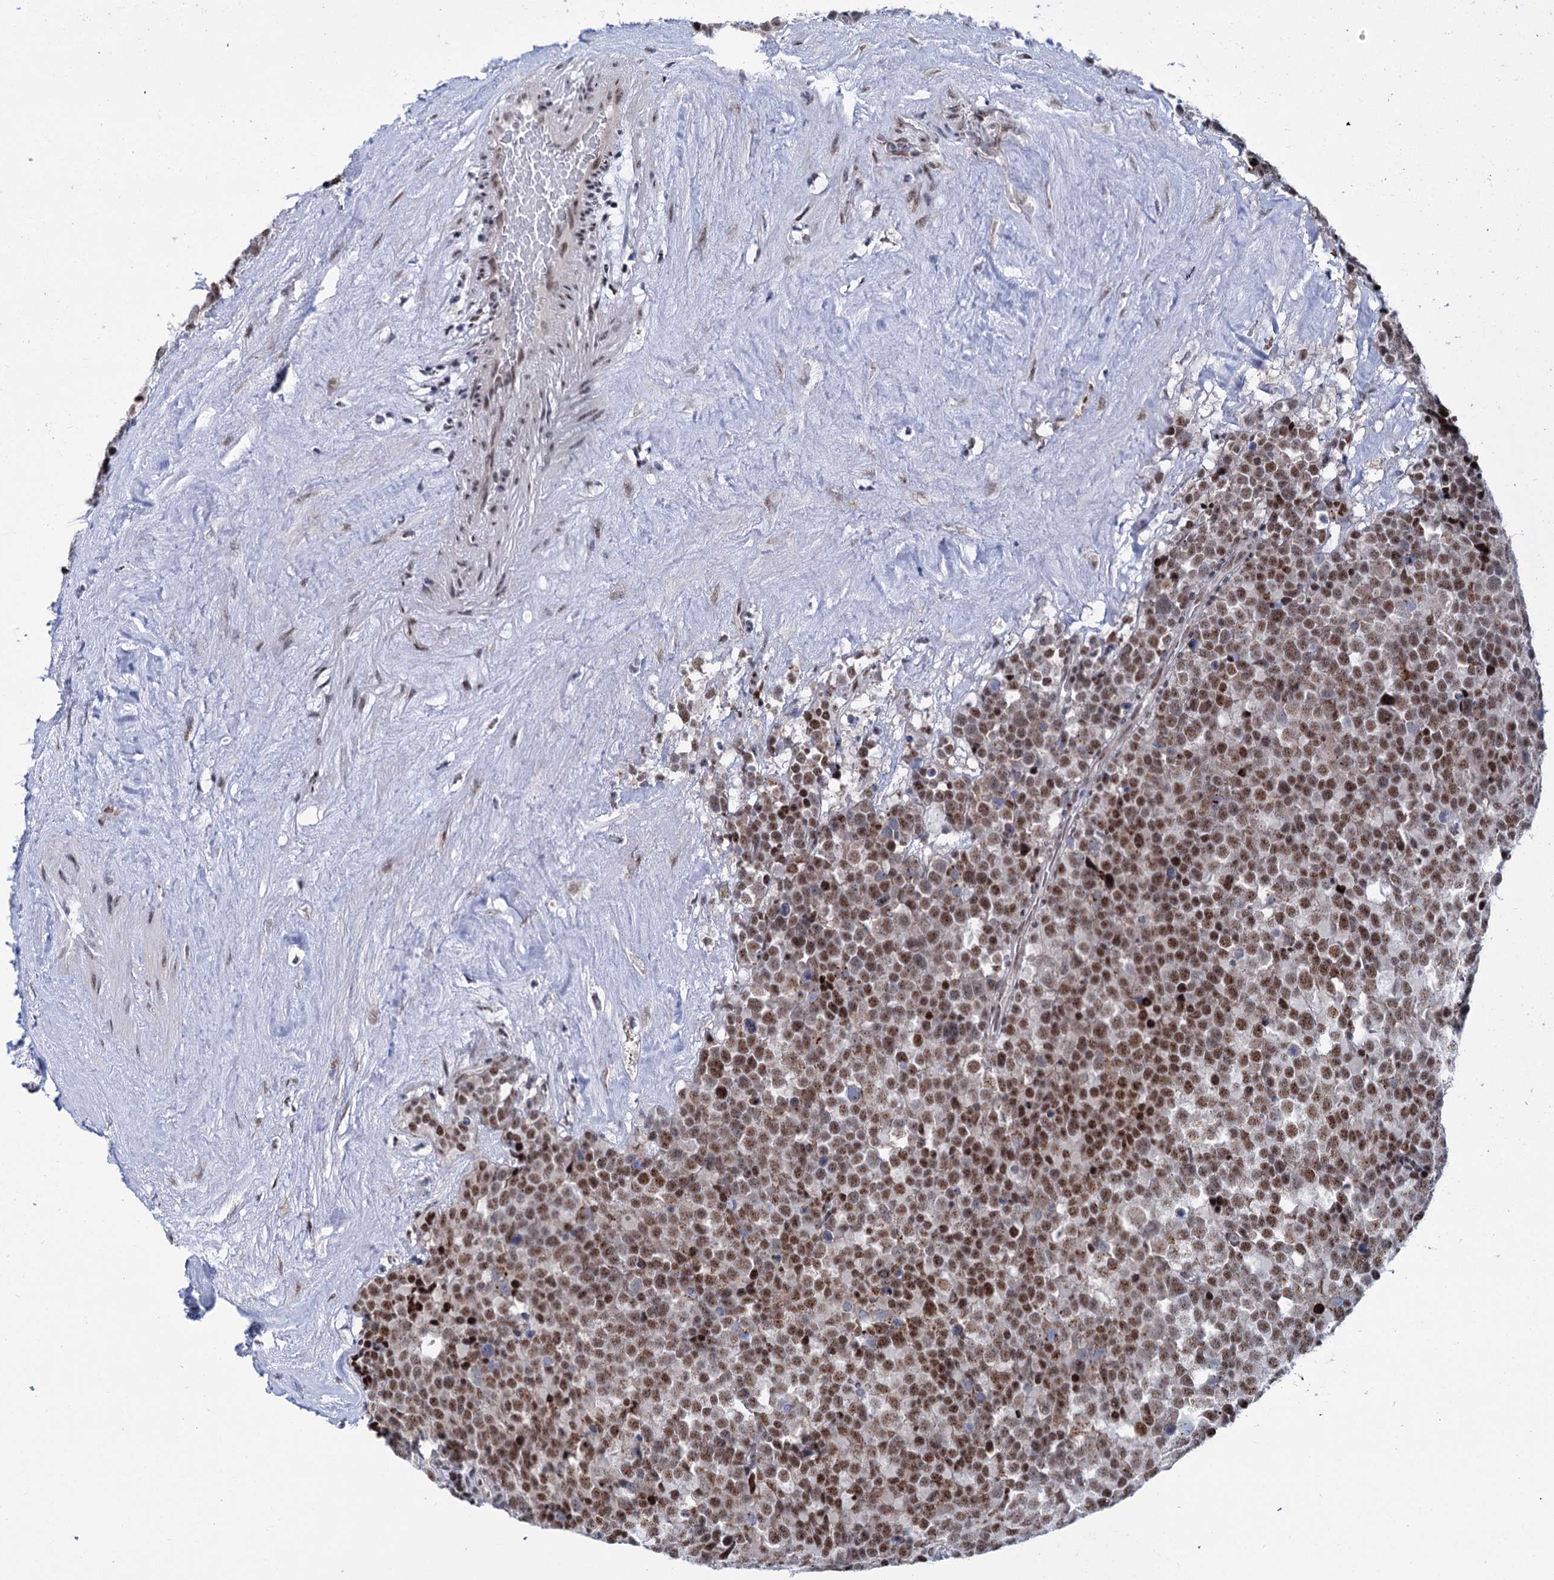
{"staining": {"intensity": "moderate", "quantity": ">75%", "location": "nuclear"}, "tissue": "testis cancer", "cell_type": "Tumor cells", "image_type": "cancer", "snomed": [{"axis": "morphology", "description": "Seminoma, NOS"}, {"axis": "topography", "description": "Testis"}], "caption": "Testis cancer tissue displays moderate nuclear positivity in approximately >75% of tumor cells (DAB = brown stain, brightfield microscopy at high magnification).", "gene": "SREK1", "patient": {"sex": "male", "age": 71}}